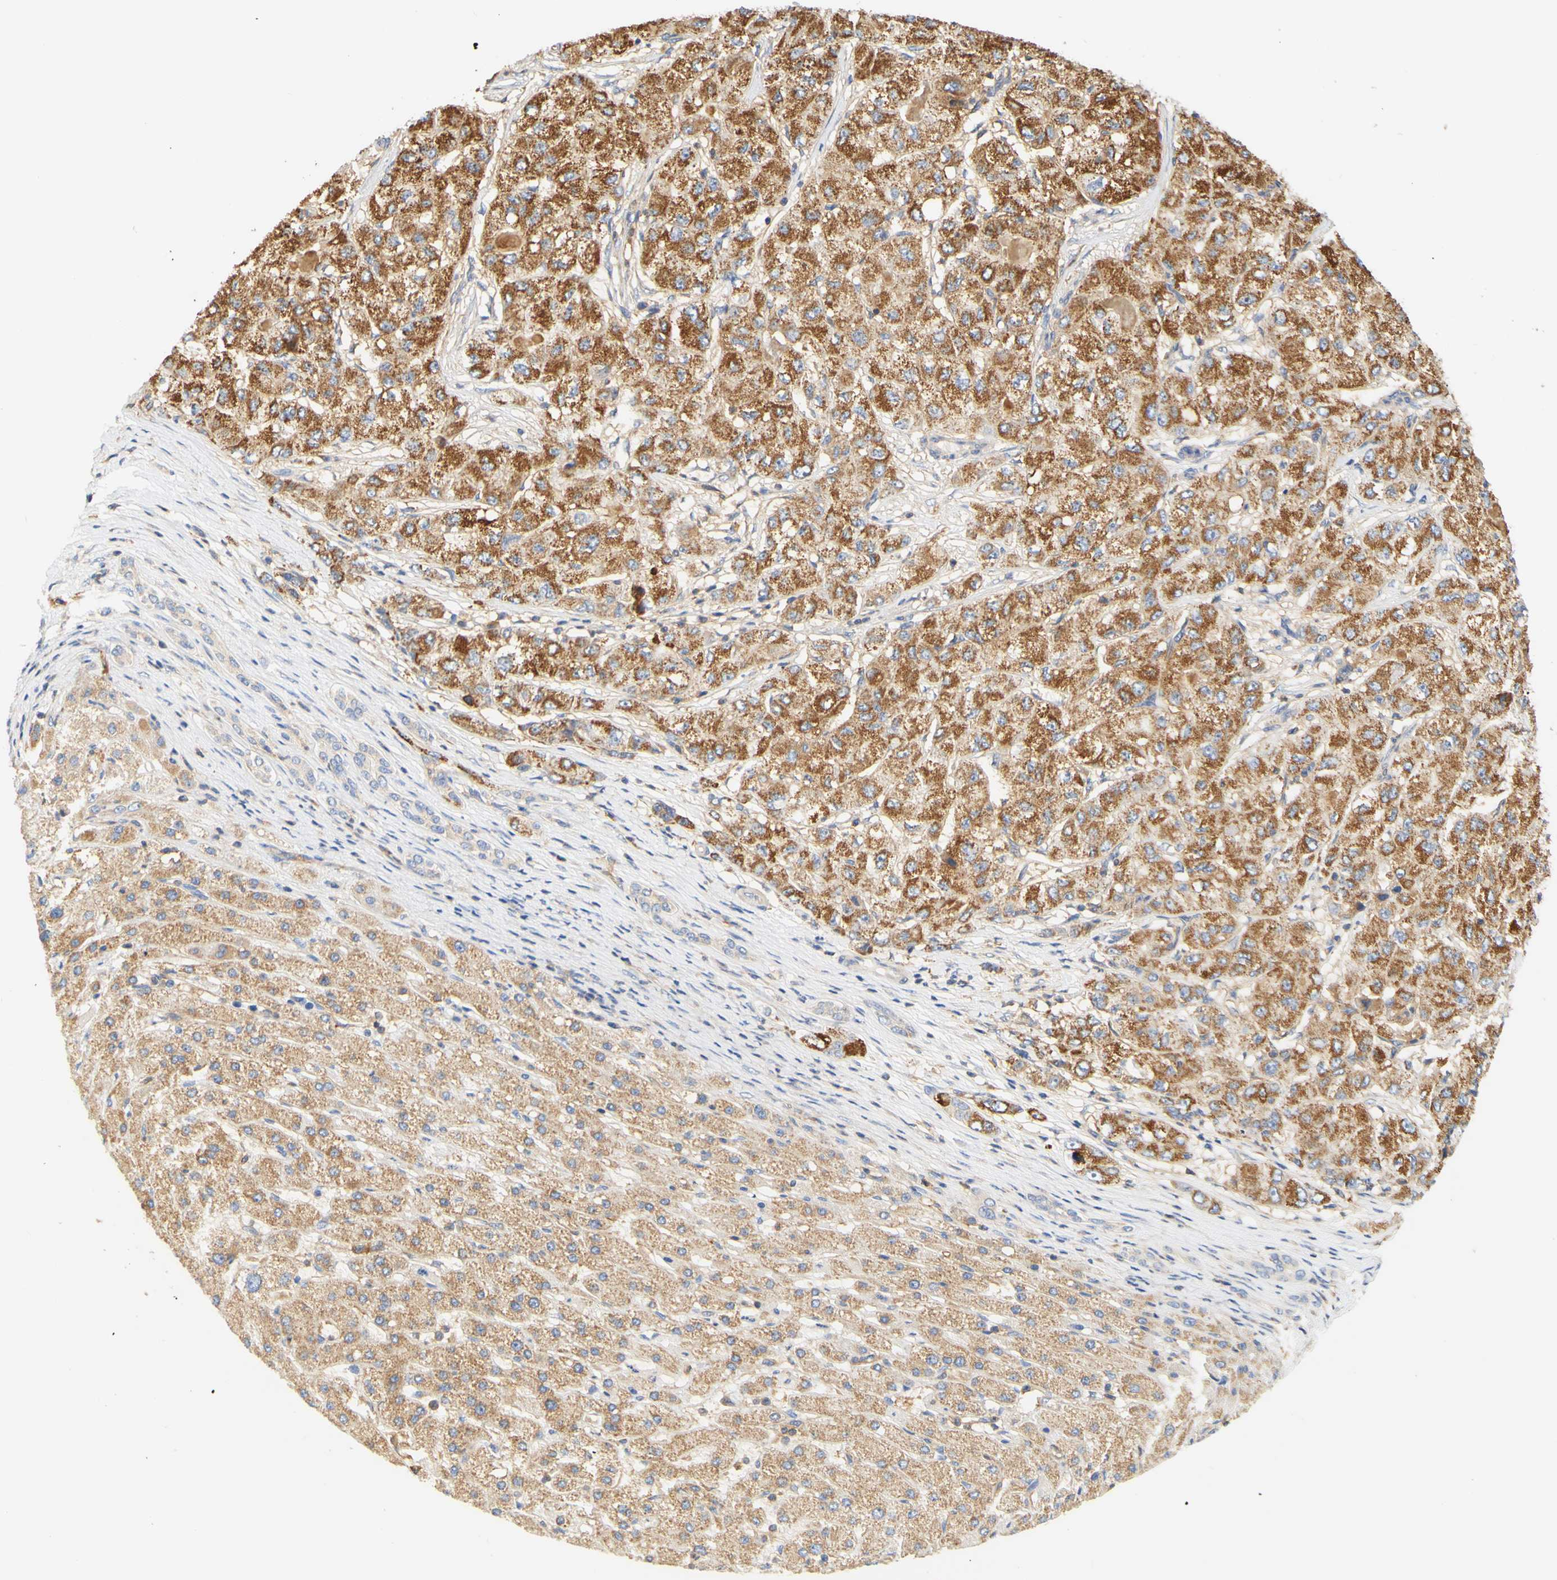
{"staining": {"intensity": "strong", "quantity": ">75%", "location": "cytoplasmic/membranous"}, "tissue": "liver cancer", "cell_type": "Tumor cells", "image_type": "cancer", "snomed": [{"axis": "morphology", "description": "Carcinoma, Hepatocellular, NOS"}, {"axis": "topography", "description": "Liver"}], "caption": "There is high levels of strong cytoplasmic/membranous staining in tumor cells of liver cancer (hepatocellular carcinoma), as demonstrated by immunohistochemical staining (brown color).", "gene": "PCDH7", "patient": {"sex": "male", "age": 80}}